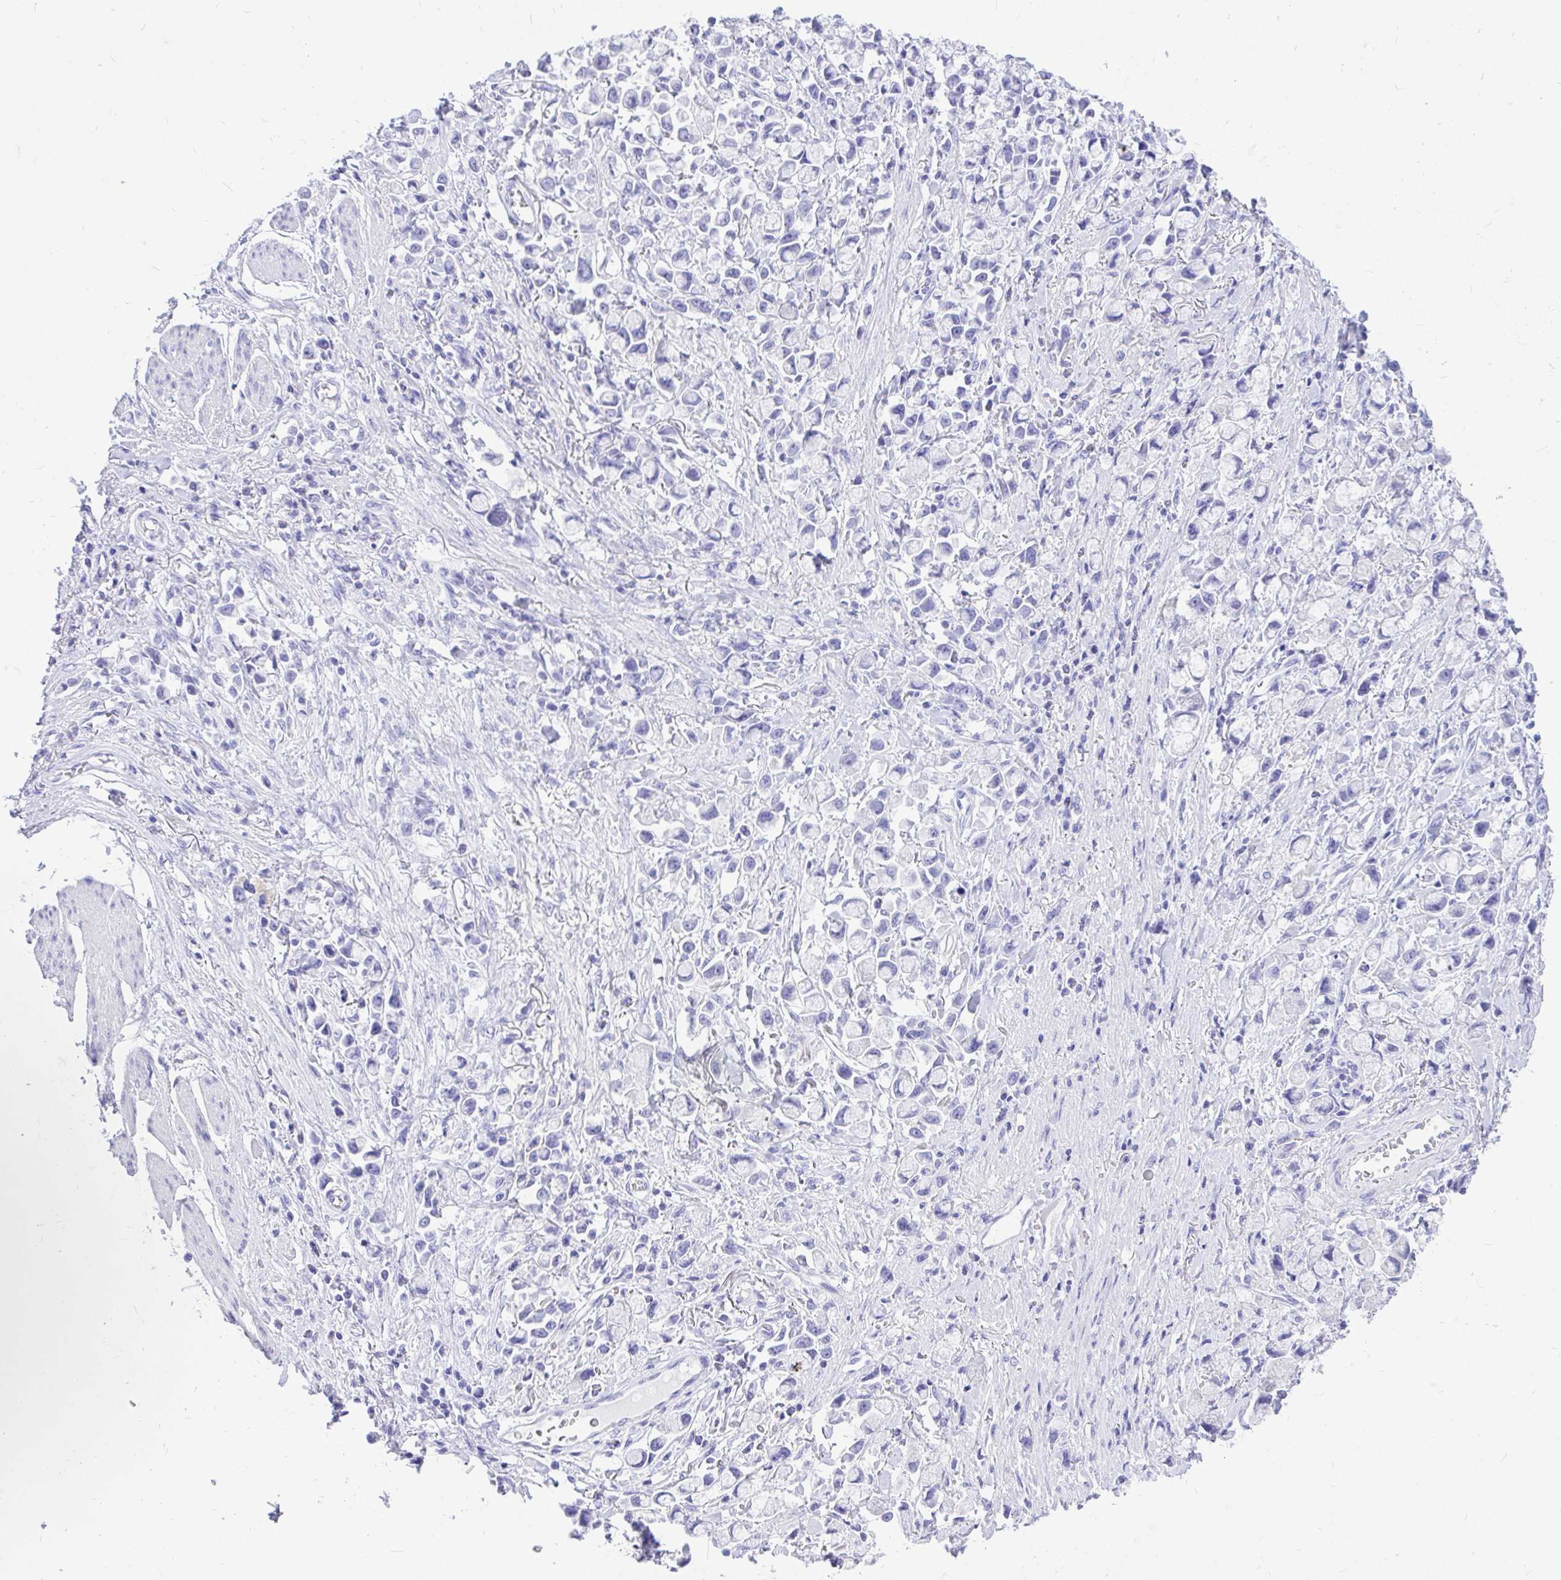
{"staining": {"intensity": "negative", "quantity": "none", "location": "none"}, "tissue": "stomach cancer", "cell_type": "Tumor cells", "image_type": "cancer", "snomed": [{"axis": "morphology", "description": "Adenocarcinoma, NOS"}, {"axis": "topography", "description": "Stomach"}], "caption": "Tumor cells are negative for brown protein staining in stomach cancer.", "gene": "MON1A", "patient": {"sex": "female", "age": 81}}